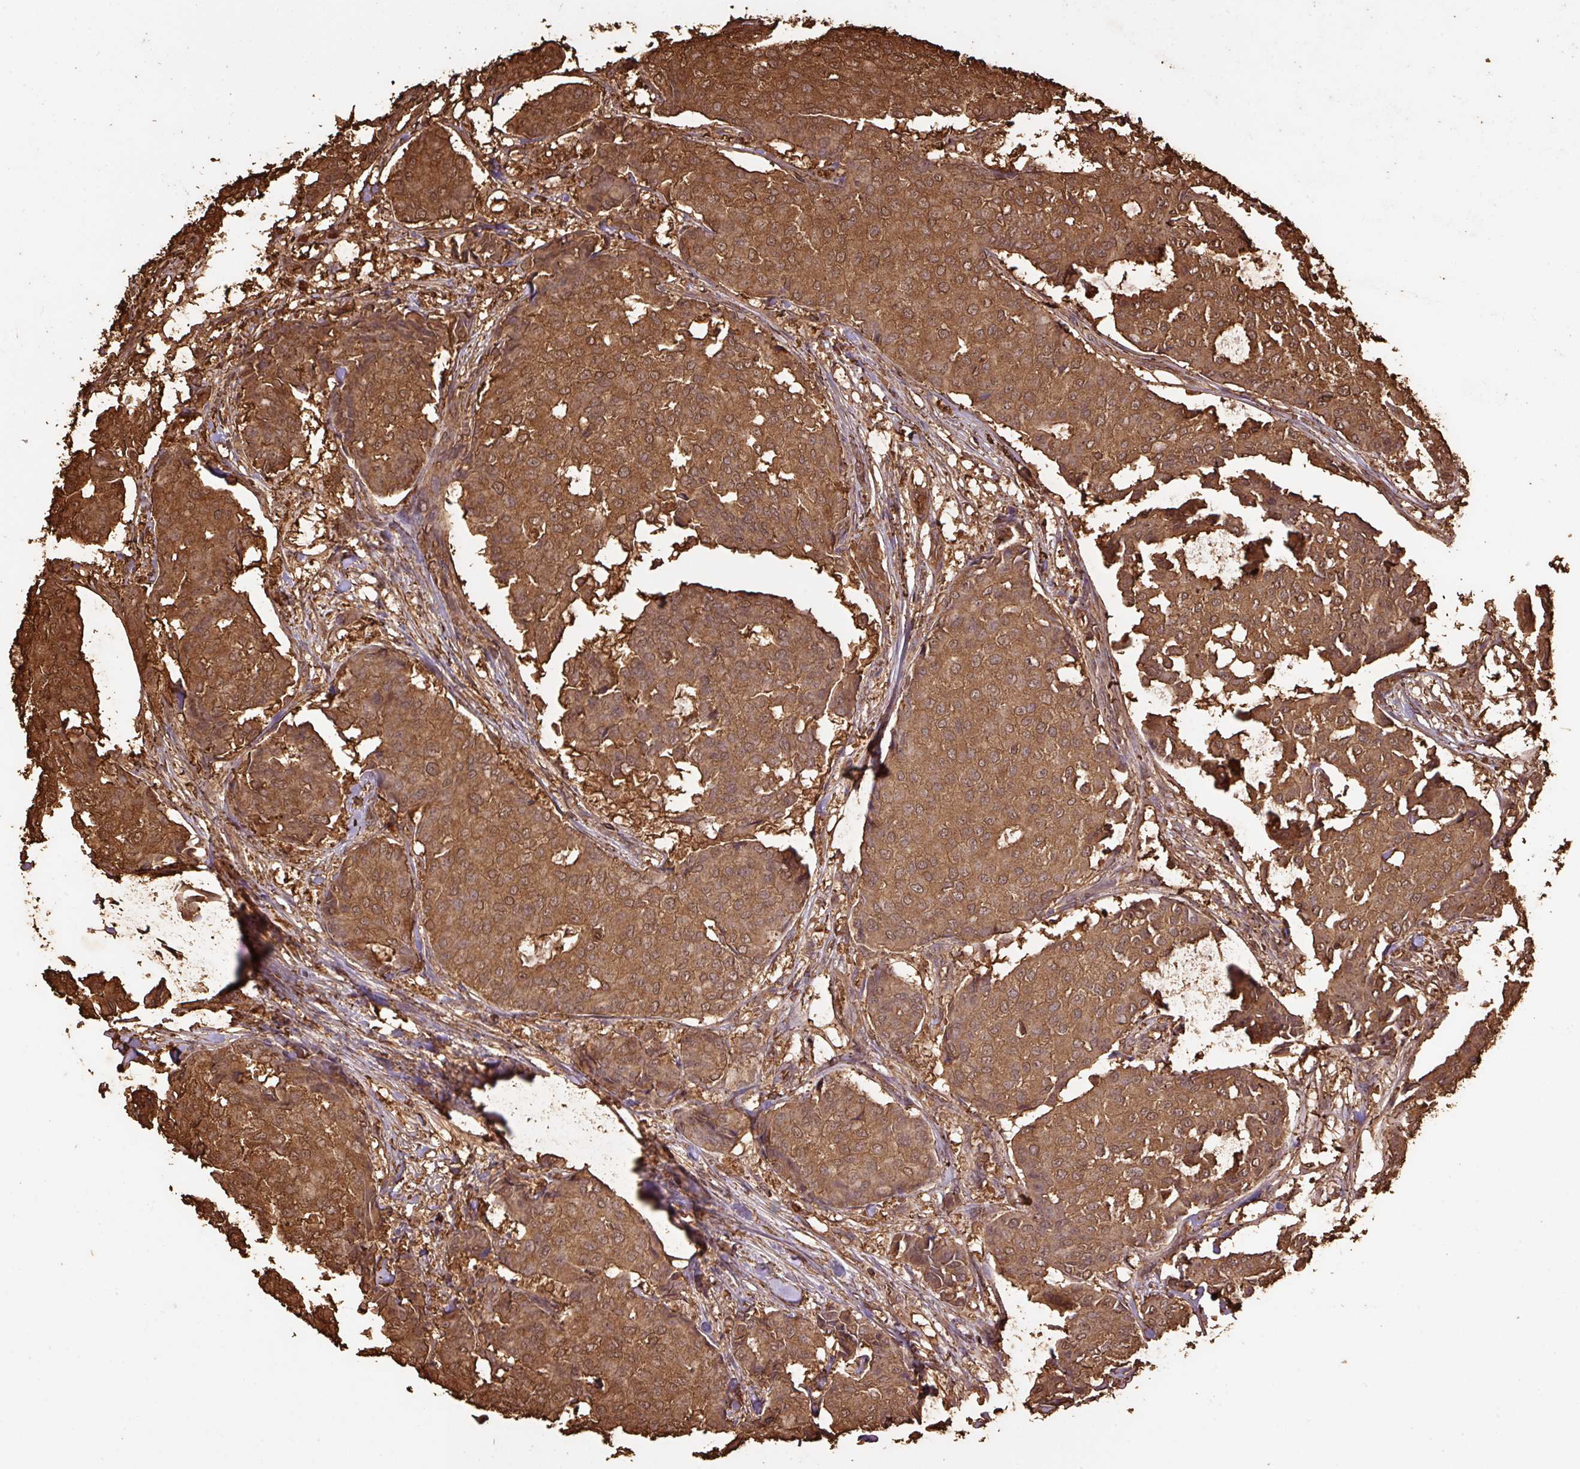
{"staining": {"intensity": "moderate", "quantity": ">75%", "location": "cytoplasmic/membranous"}, "tissue": "breast cancer", "cell_type": "Tumor cells", "image_type": "cancer", "snomed": [{"axis": "morphology", "description": "Duct carcinoma"}, {"axis": "topography", "description": "Breast"}], "caption": "Protein expression analysis of human infiltrating ductal carcinoma (breast) reveals moderate cytoplasmic/membranous staining in about >75% of tumor cells. (DAB IHC with brightfield microscopy, high magnification).", "gene": "LRTM2", "patient": {"sex": "female", "age": 75}}